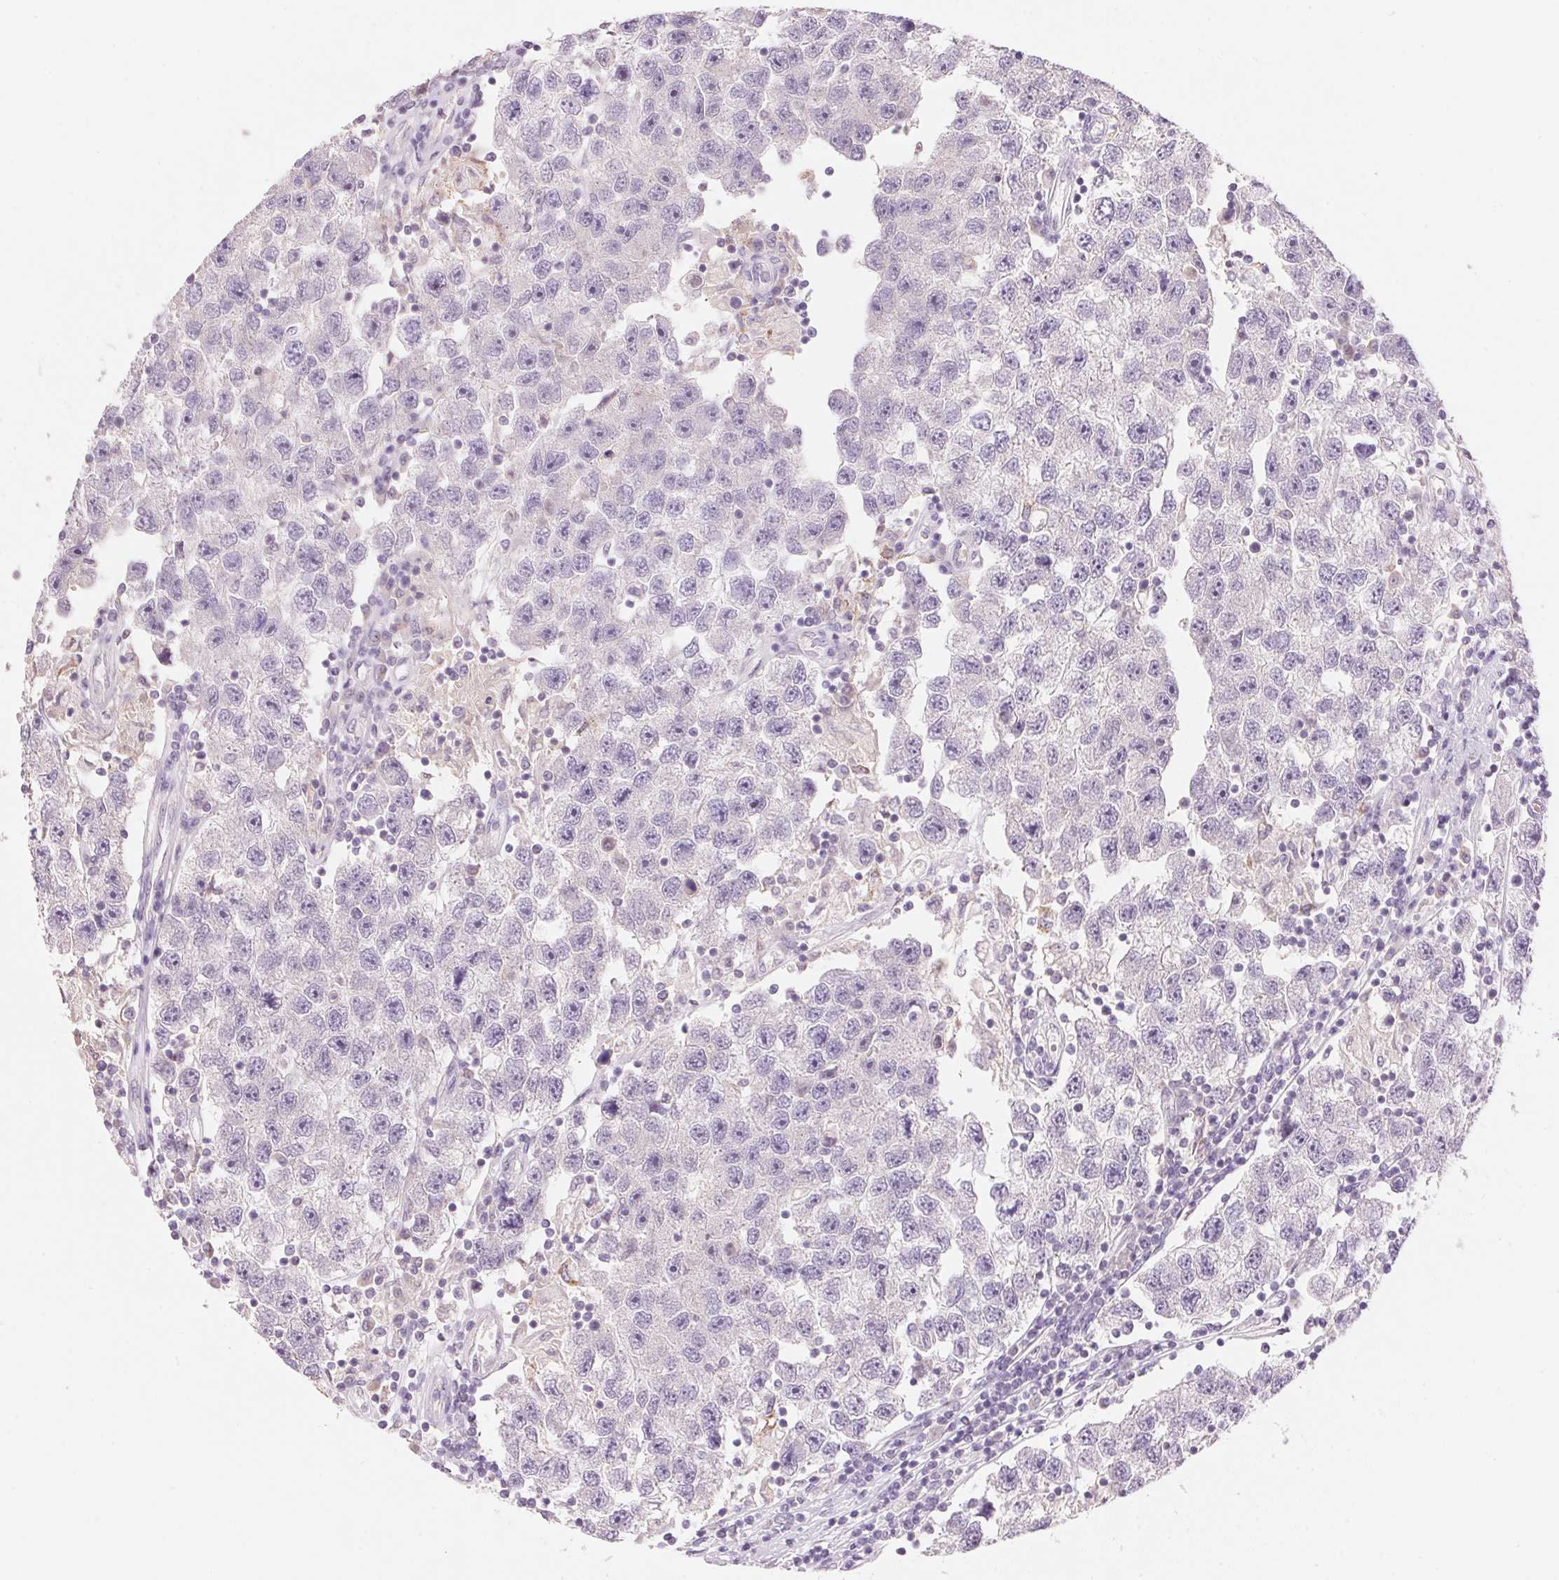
{"staining": {"intensity": "negative", "quantity": "none", "location": "none"}, "tissue": "testis cancer", "cell_type": "Tumor cells", "image_type": "cancer", "snomed": [{"axis": "morphology", "description": "Seminoma, NOS"}, {"axis": "topography", "description": "Testis"}], "caption": "This is an immunohistochemistry (IHC) photomicrograph of testis cancer. There is no staining in tumor cells.", "gene": "CYP11B1", "patient": {"sex": "male", "age": 26}}